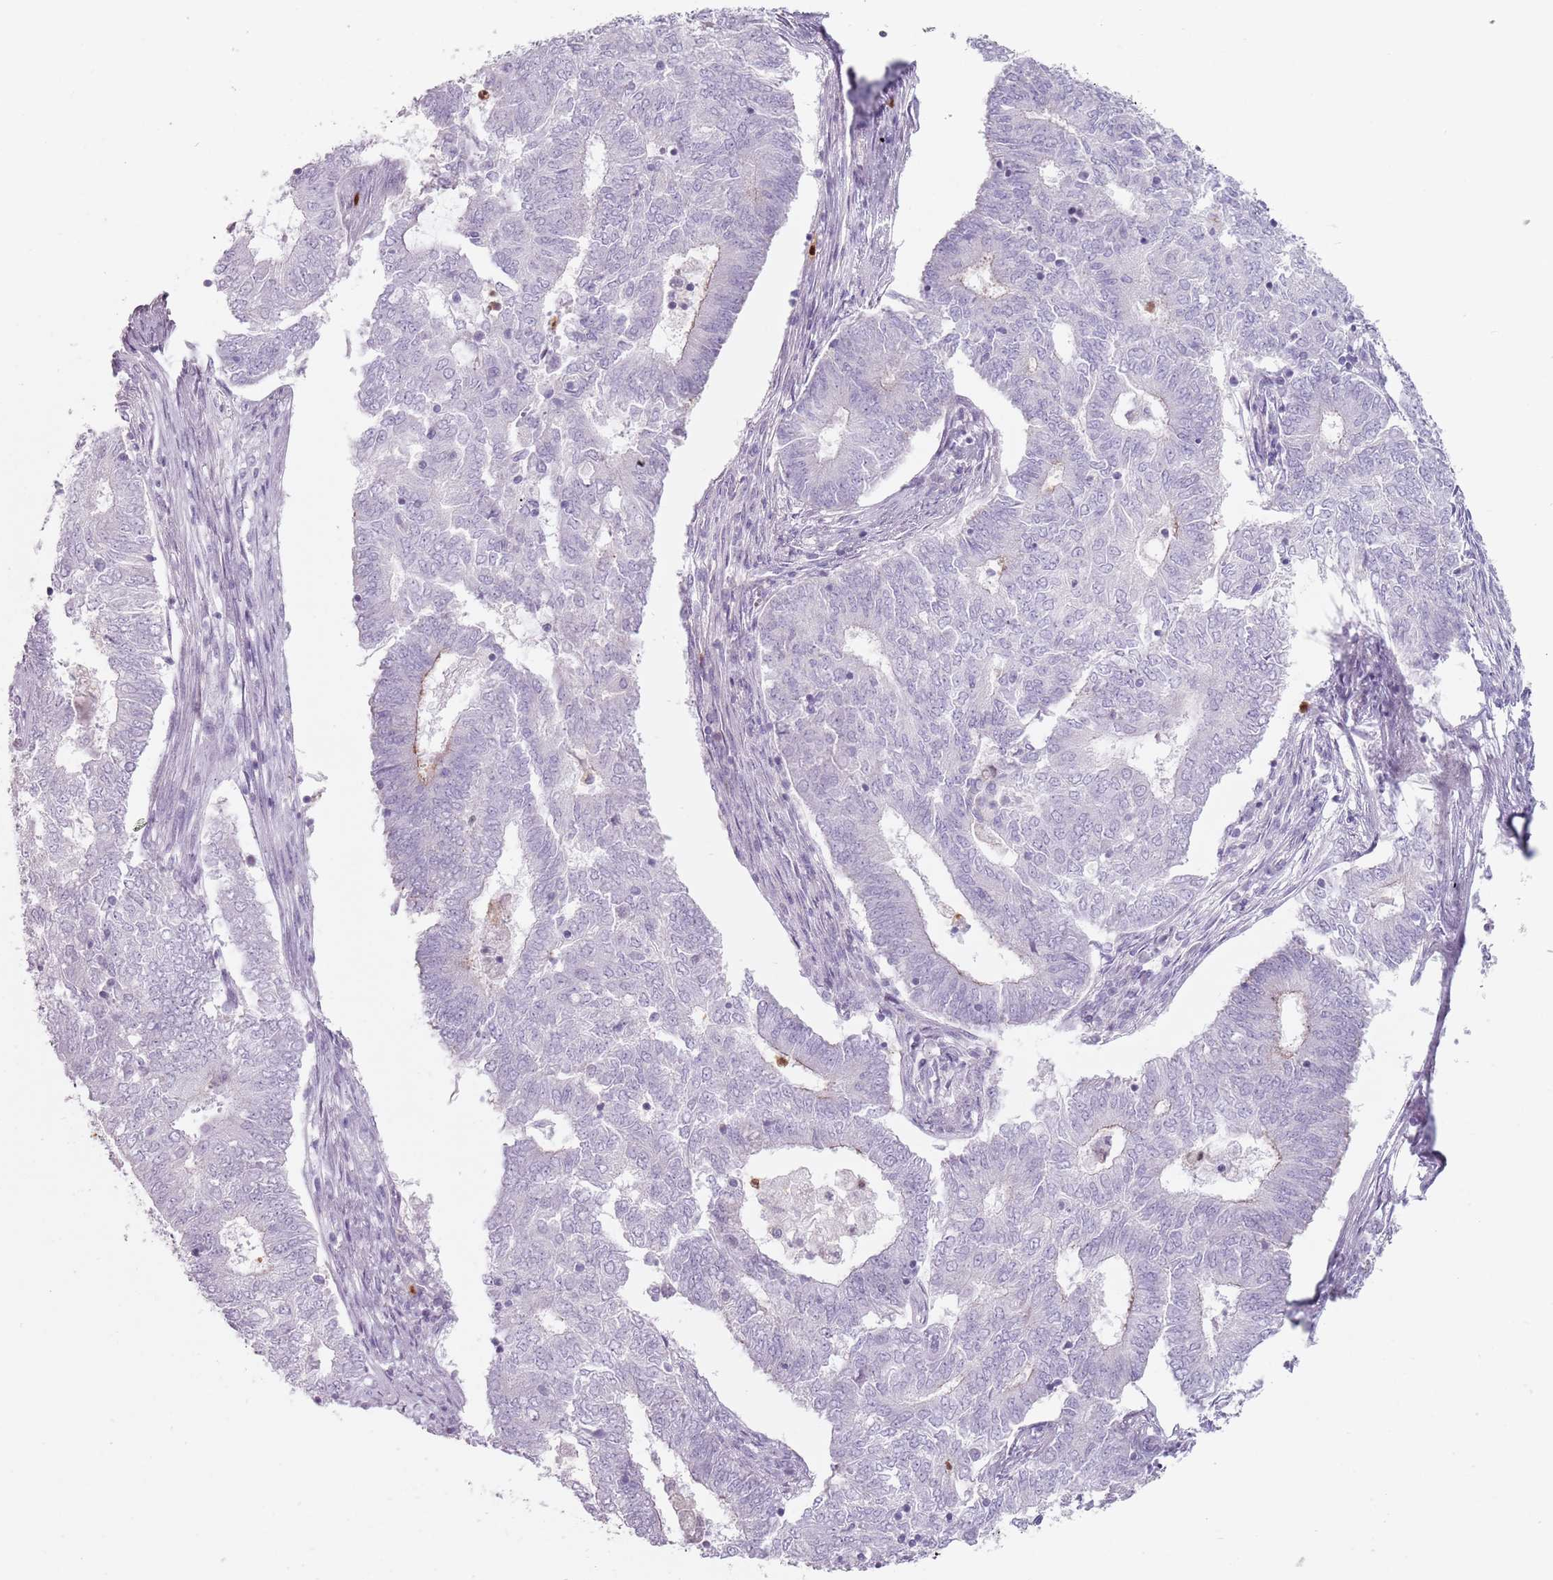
{"staining": {"intensity": "negative", "quantity": "none", "location": "none"}, "tissue": "endometrial cancer", "cell_type": "Tumor cells", "image_type": "cancer", "snomed": [{"axis": "morphology", "description": "Adenocarcinoma, NOS"}, {"axis": "topography", "description": "Endometrium"}], "caption": "This is a micrograph of IHC staining of endometrial adenocarcinoma, which shows no positivity in tumor cells. (DAB immunohistochemistry (IHC) visualized using brightfield microscopy, high magnification).", "gene": "ZNF584", "patient": {"sex": "female", "age": 62}}